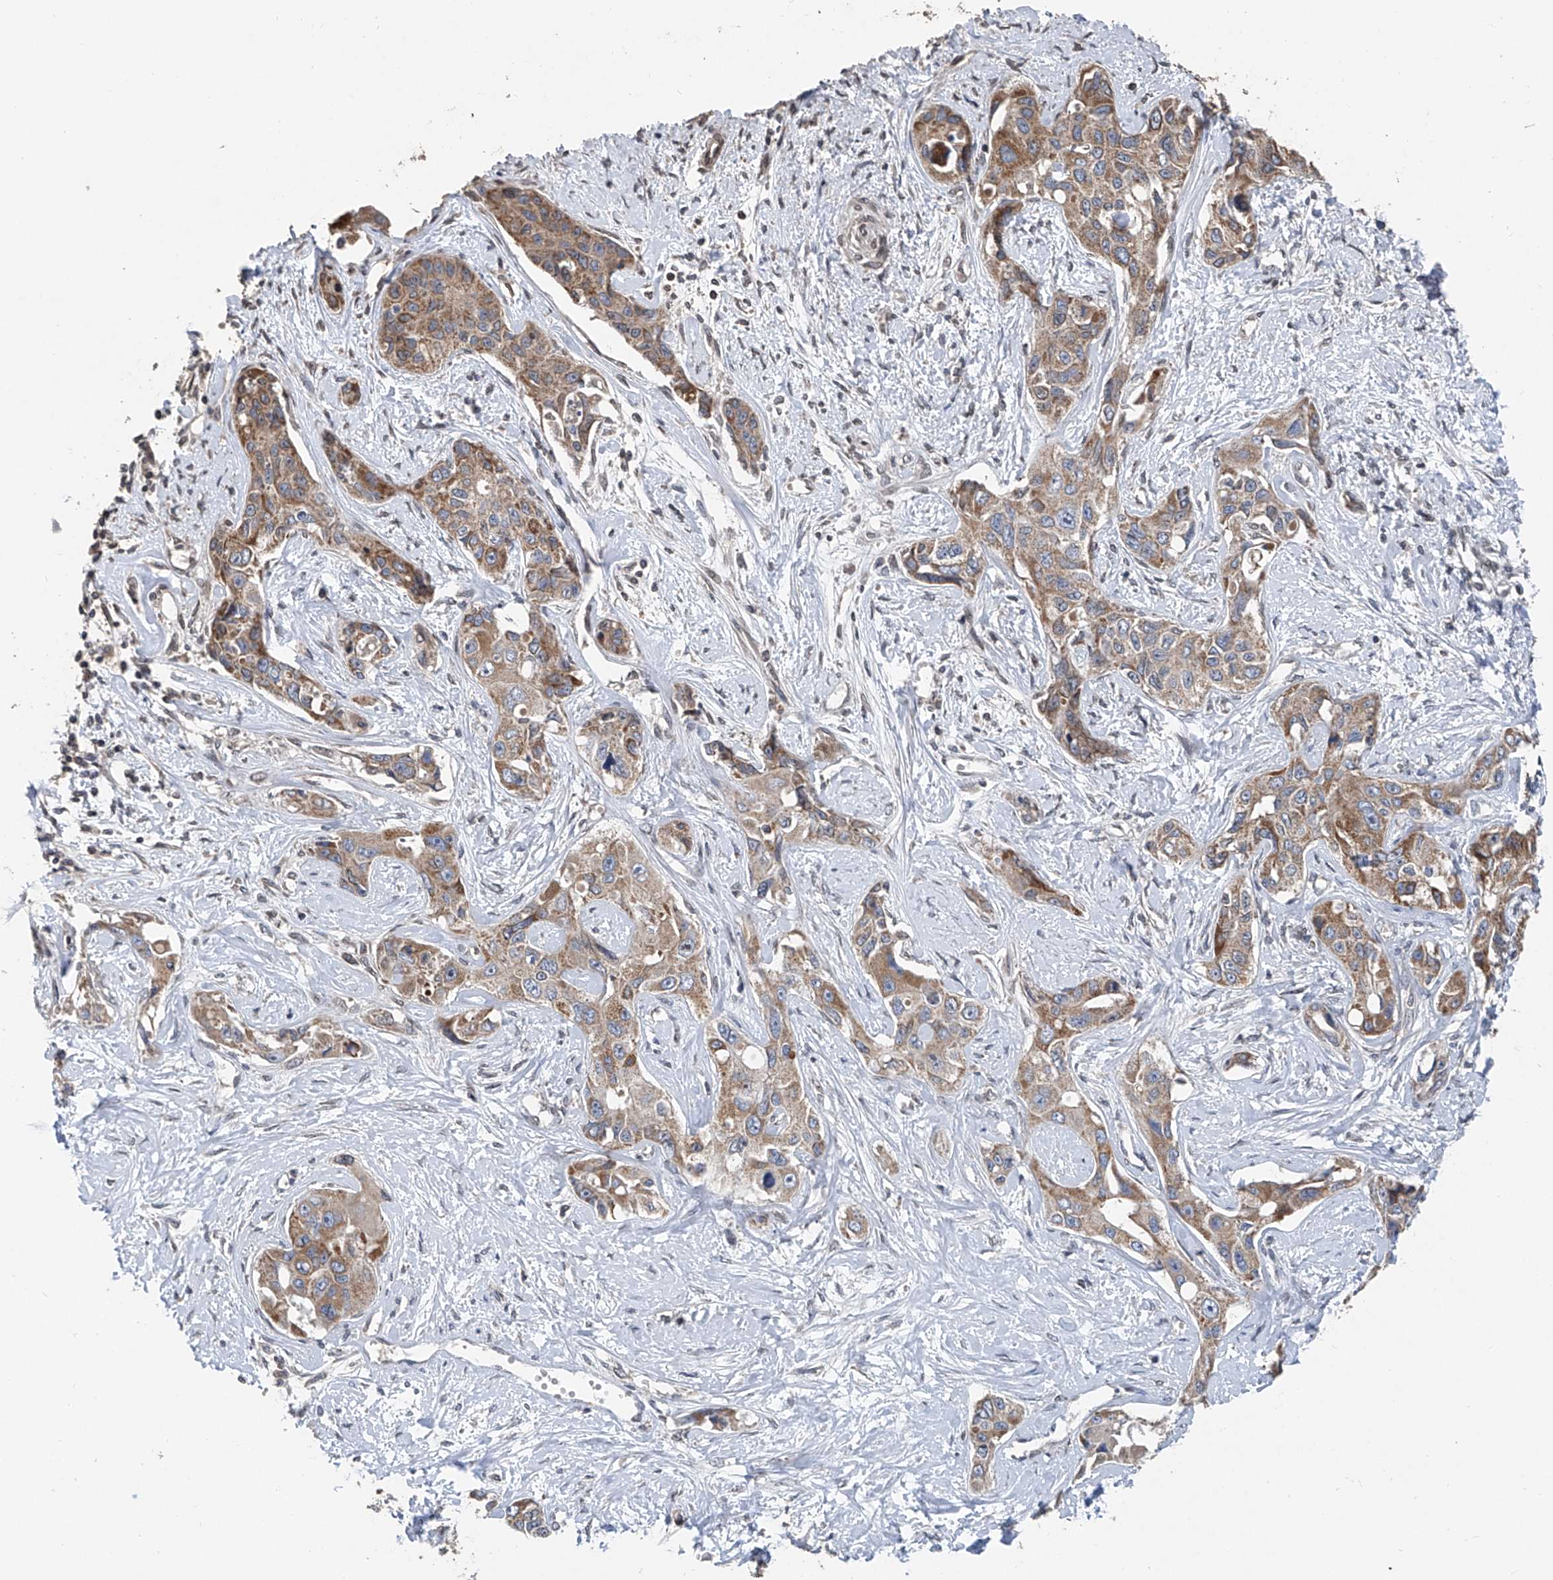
{"staining": {"intensity": "moderate", "quantity": ">75%", "location": "cytoplasmic/membranous"}, "tissue": "liver cancer", "cell_type": "Tumor cells", "image_type": "cancer", "snomed": [{"axis": "morphology", "description": "Cholangiocarcinoma"}, {"axis": "topography", "description": "Liver"}], "caption": "Human liver cancer stained with a protein marker demonstrates moderate staining in tumor cells.", "gene": "BCKDHB", "patient": {"sex": "male", "age": 59}}